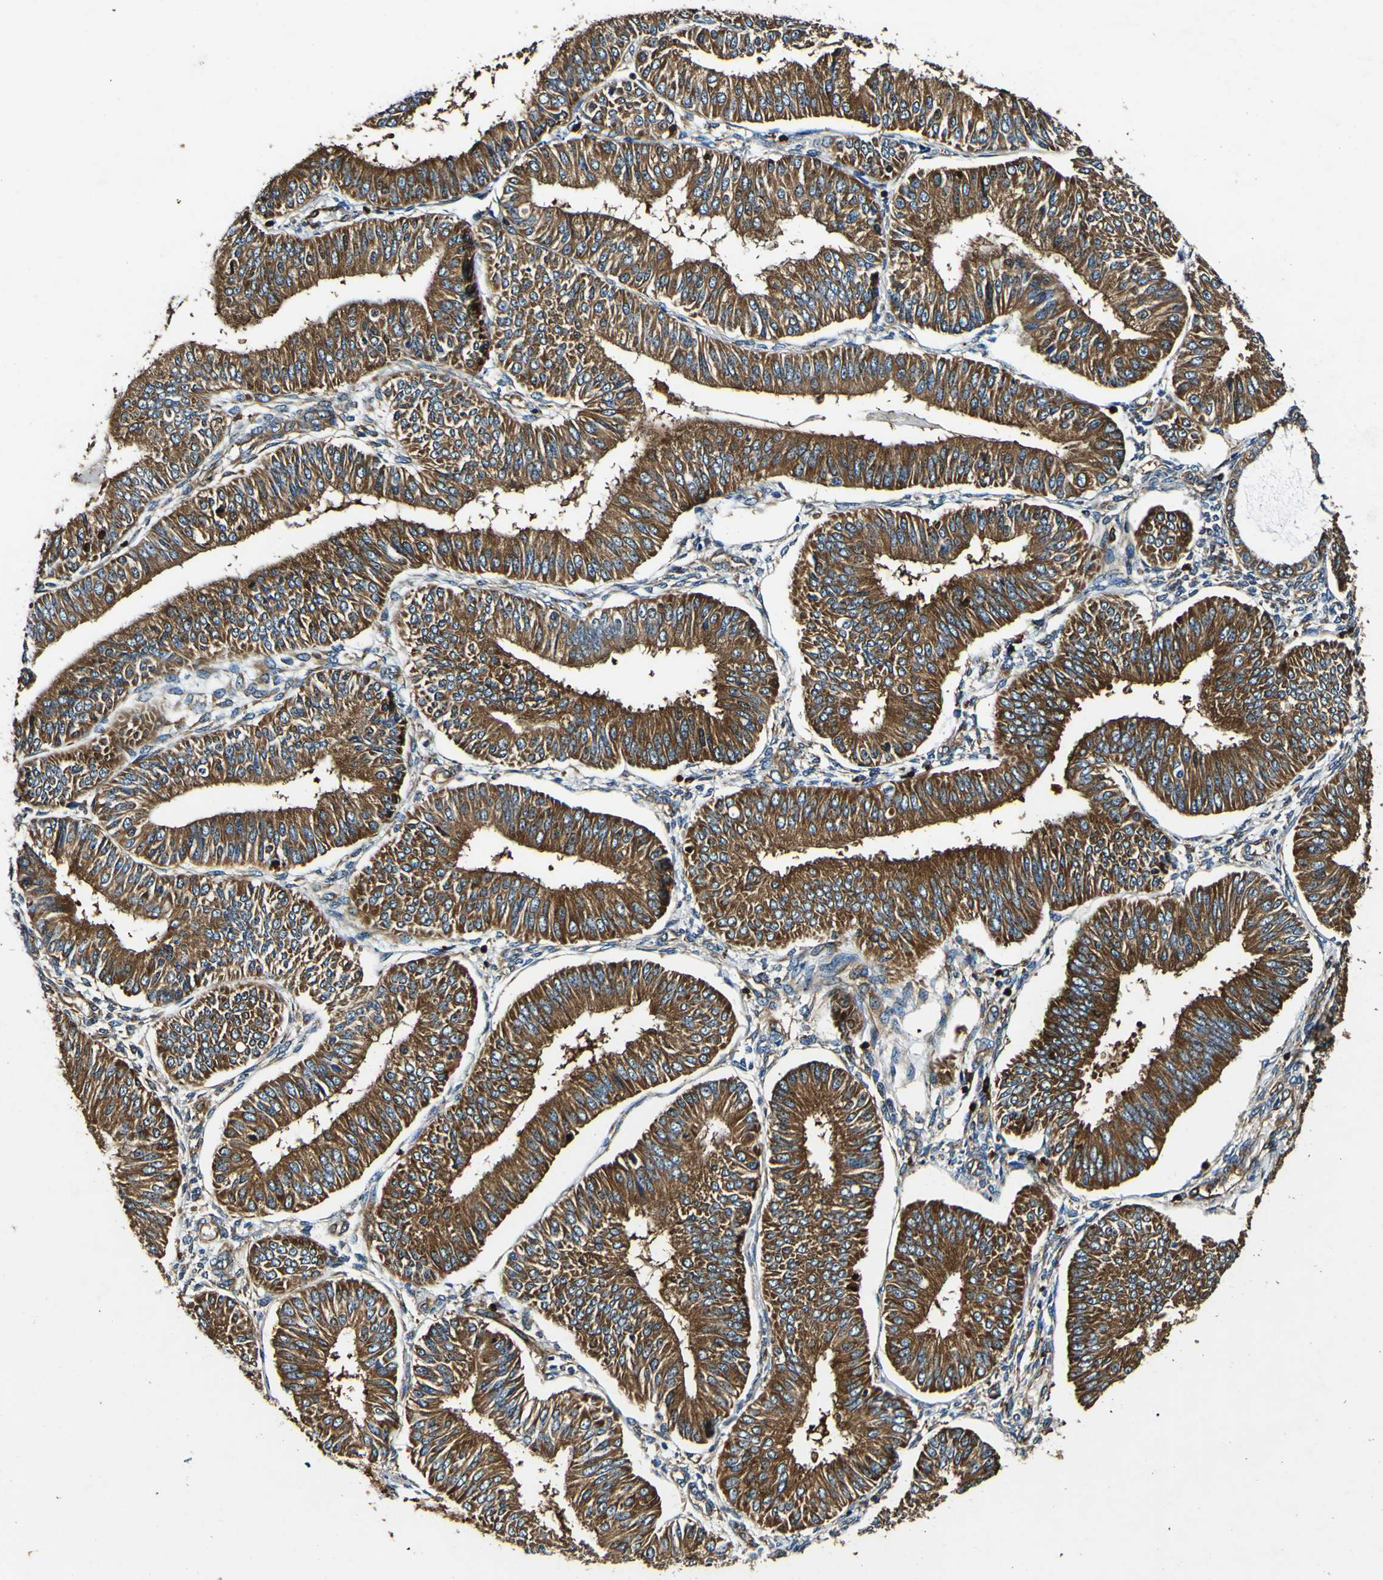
{"staining": {"intensity": "strong", "quantity": ">75%", "location": "cytoplasmic/membranous"}, "tissue": "endometrial cancer", "cell_type": "Tumor cells", "image_type": "cancer", "snomed": [{"axis": "morphology", "description": "Adenocarcinoma, NOS"}, {"axis": "topography", "description": "Endometrium"}], "caption": "Immunohistochemical staining of human adenocarcinoma (endometrial) displays high levels of strong cytoplasmic/membranous staining in about >75% of tumor cells.", "gene": "RHOT2", "patient": {"sex": "female", "age": 58}}